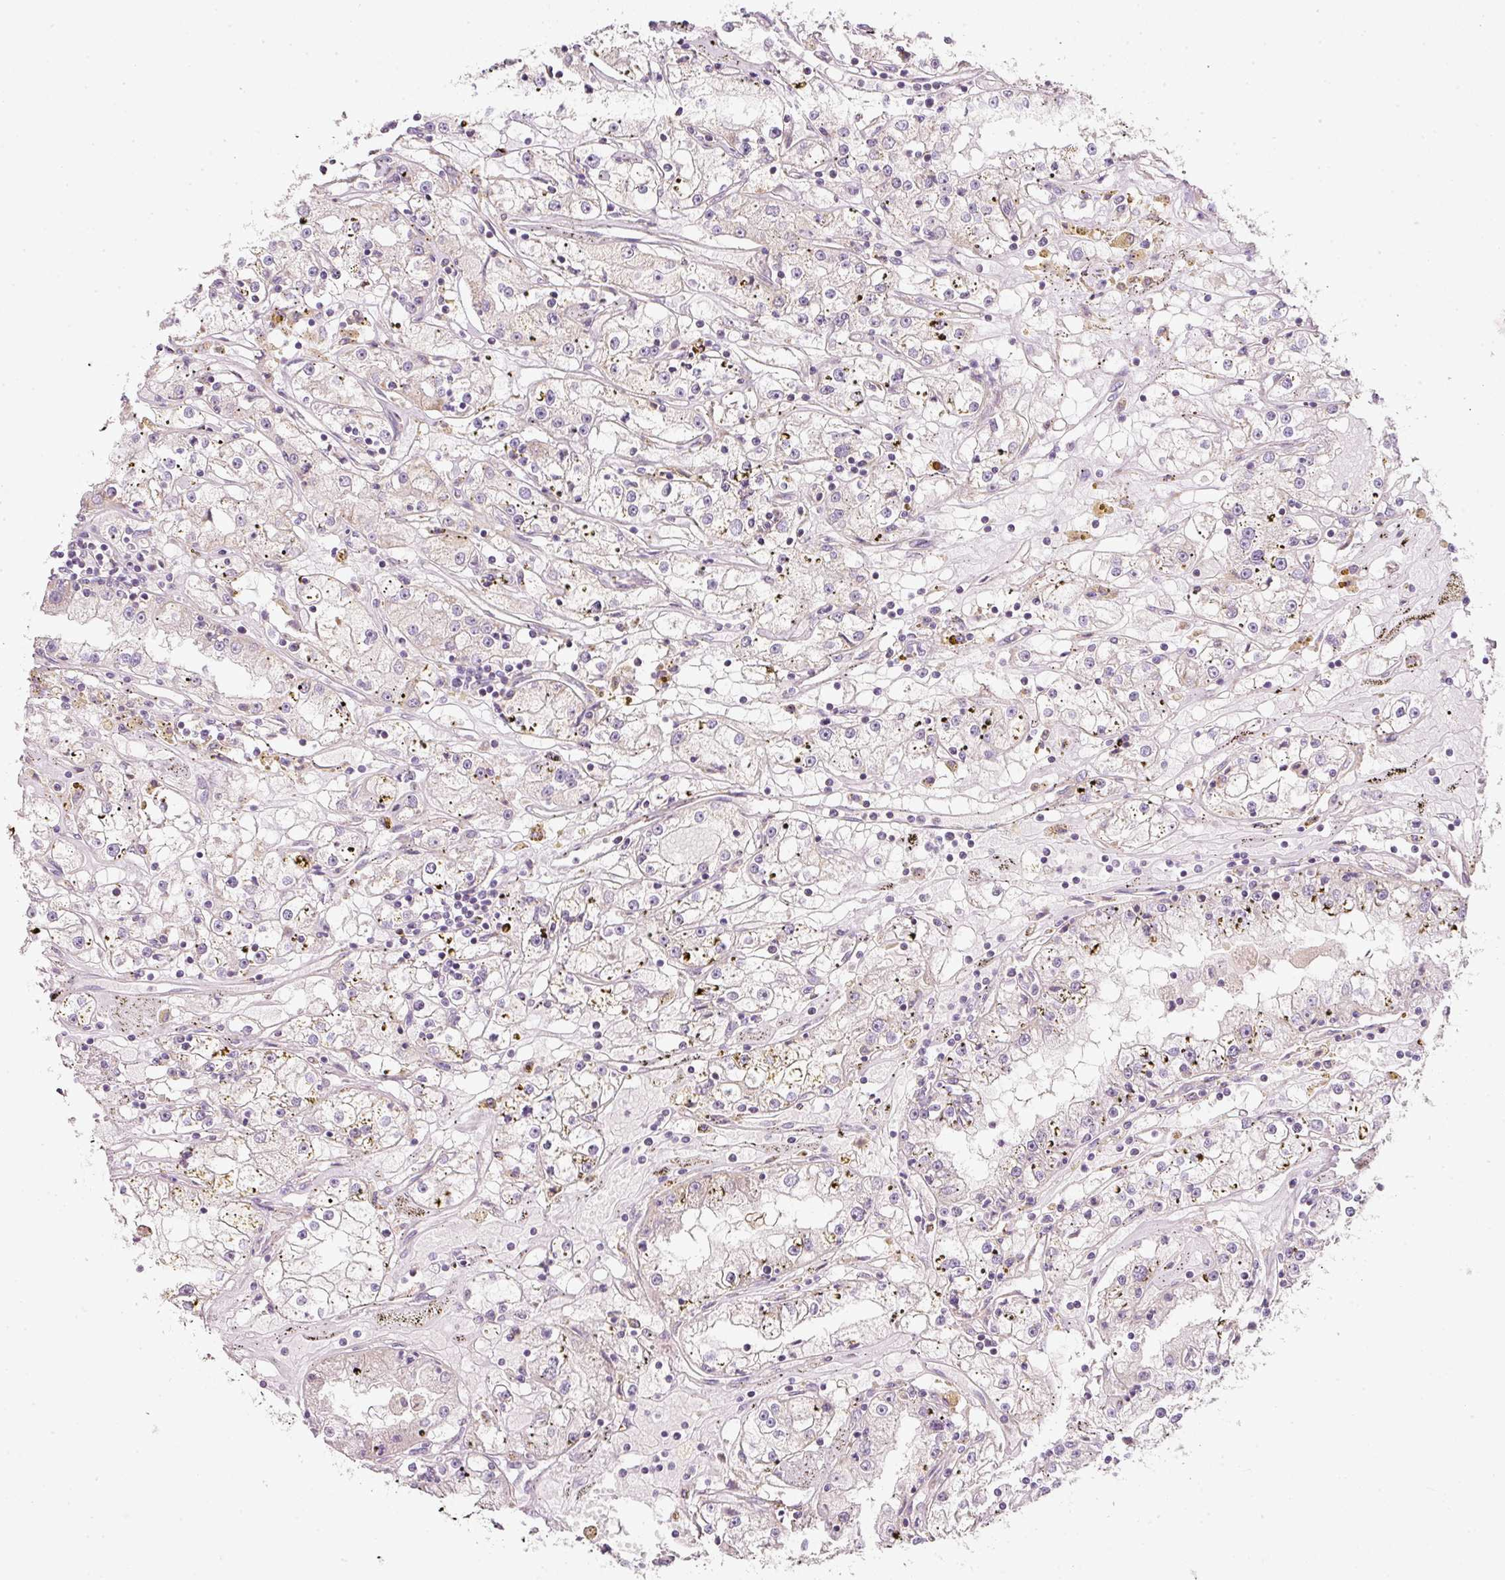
{"staining": {"intensity": "negative", "quantity": "none", "location": "none"}, "tissue": "renal cancer", "cell_type": "Tumor cells", "image_type": "cancer", "snomed": [{"axis": "morphology", "description": "Adenocarcinoma, NOS"}, {"axis": "topography", "description": "Kidney"}], "caption": "Adenocarcinoma (renal) stained for a protein using immunohistochemistry reveals no positivity tumor cells.", "gene": "NDUFA1", "patient": {"sex": "male", "age": 56}}